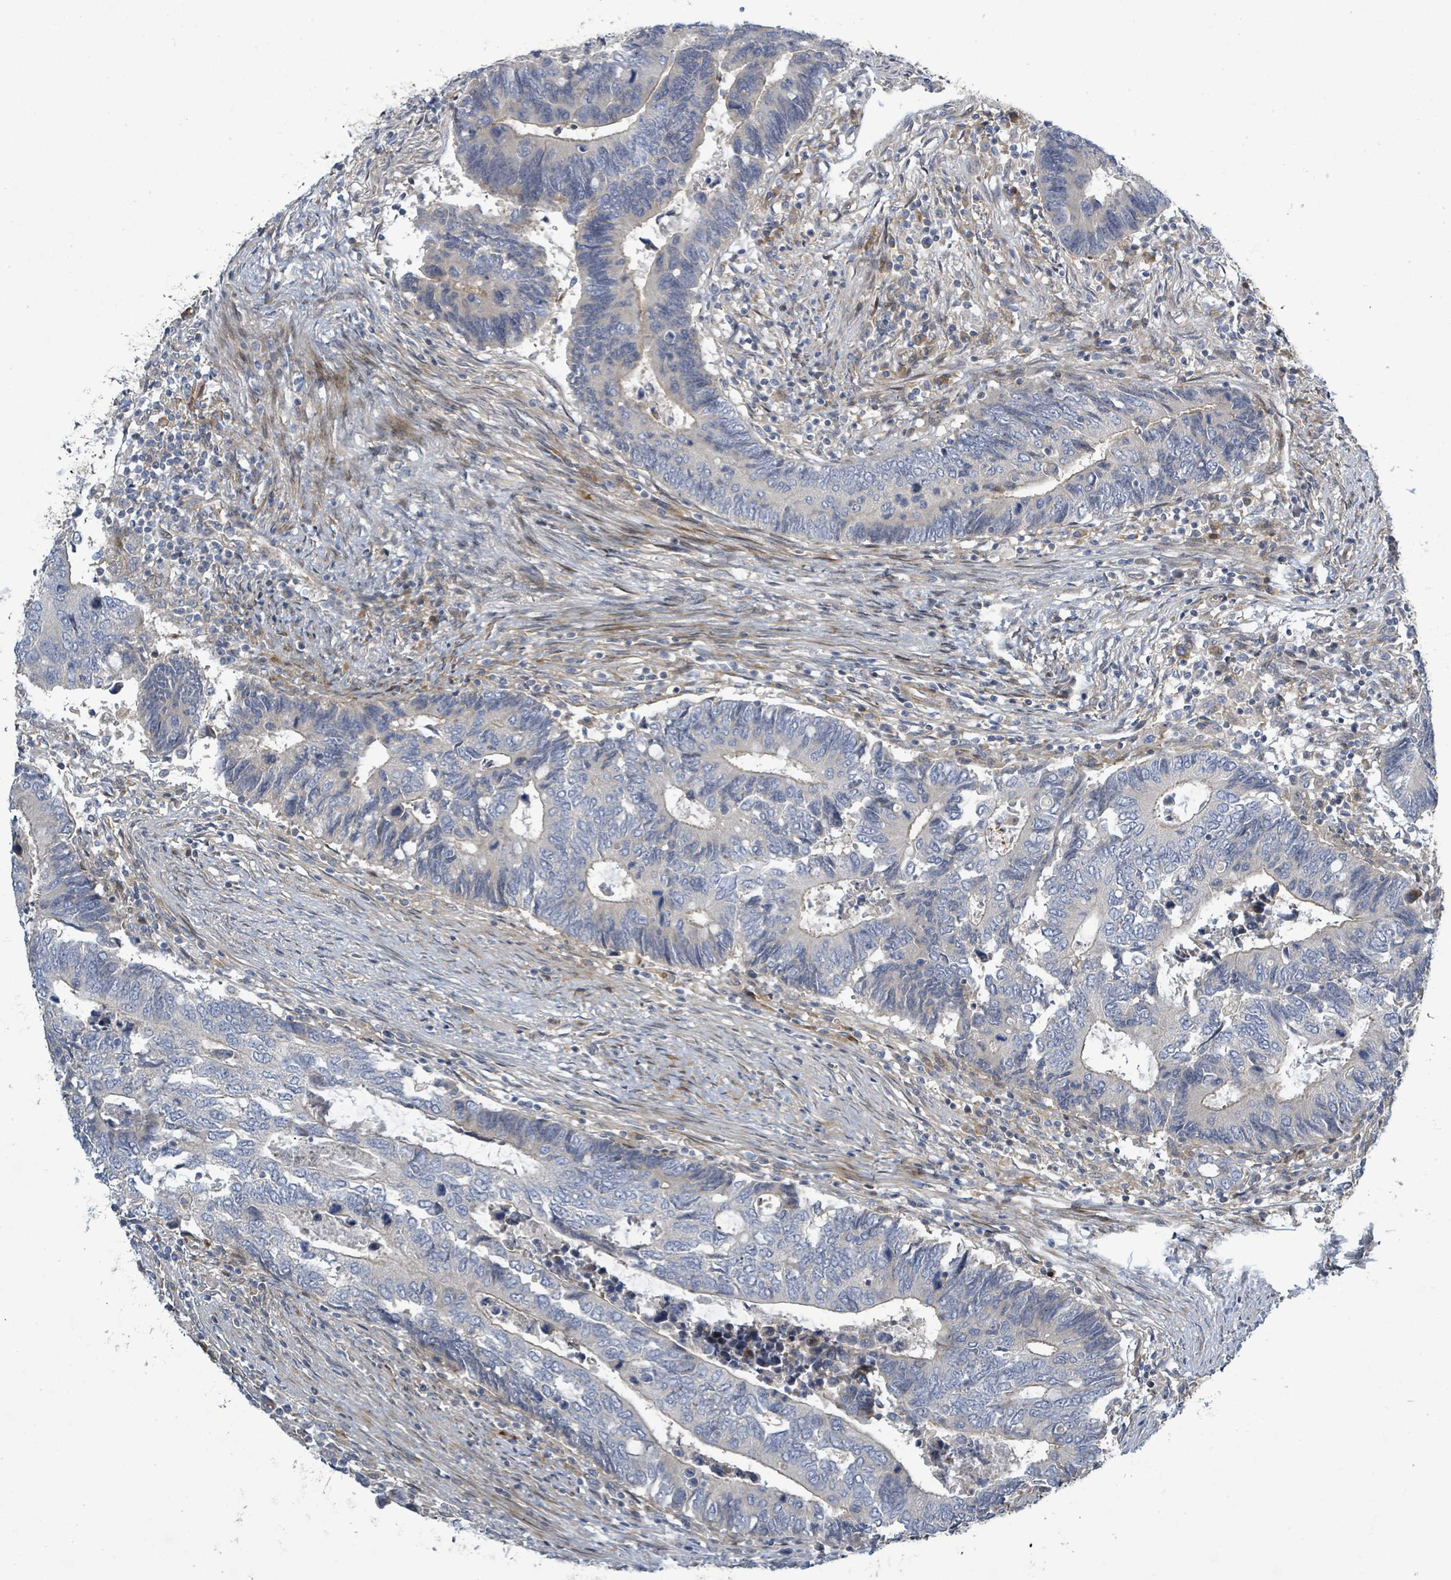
{"staining": {"intensity": "negative", "quantity": "none", "location": "none"}, "tissue": "colorectal cancer", "cell_type": "Tumor cells", "image_type": "cancer", "snomed": [{"axis": "morphology", "description": "Adenocarcinoma, NOS"}, {"axis": "topography", "description": "Colon"}], "caption": "Protein analysis of colorectal cancer shows no significant expression in tumor cells.", "gene": "CFAP210", "patient": {"sex": "male", "age": 87}}